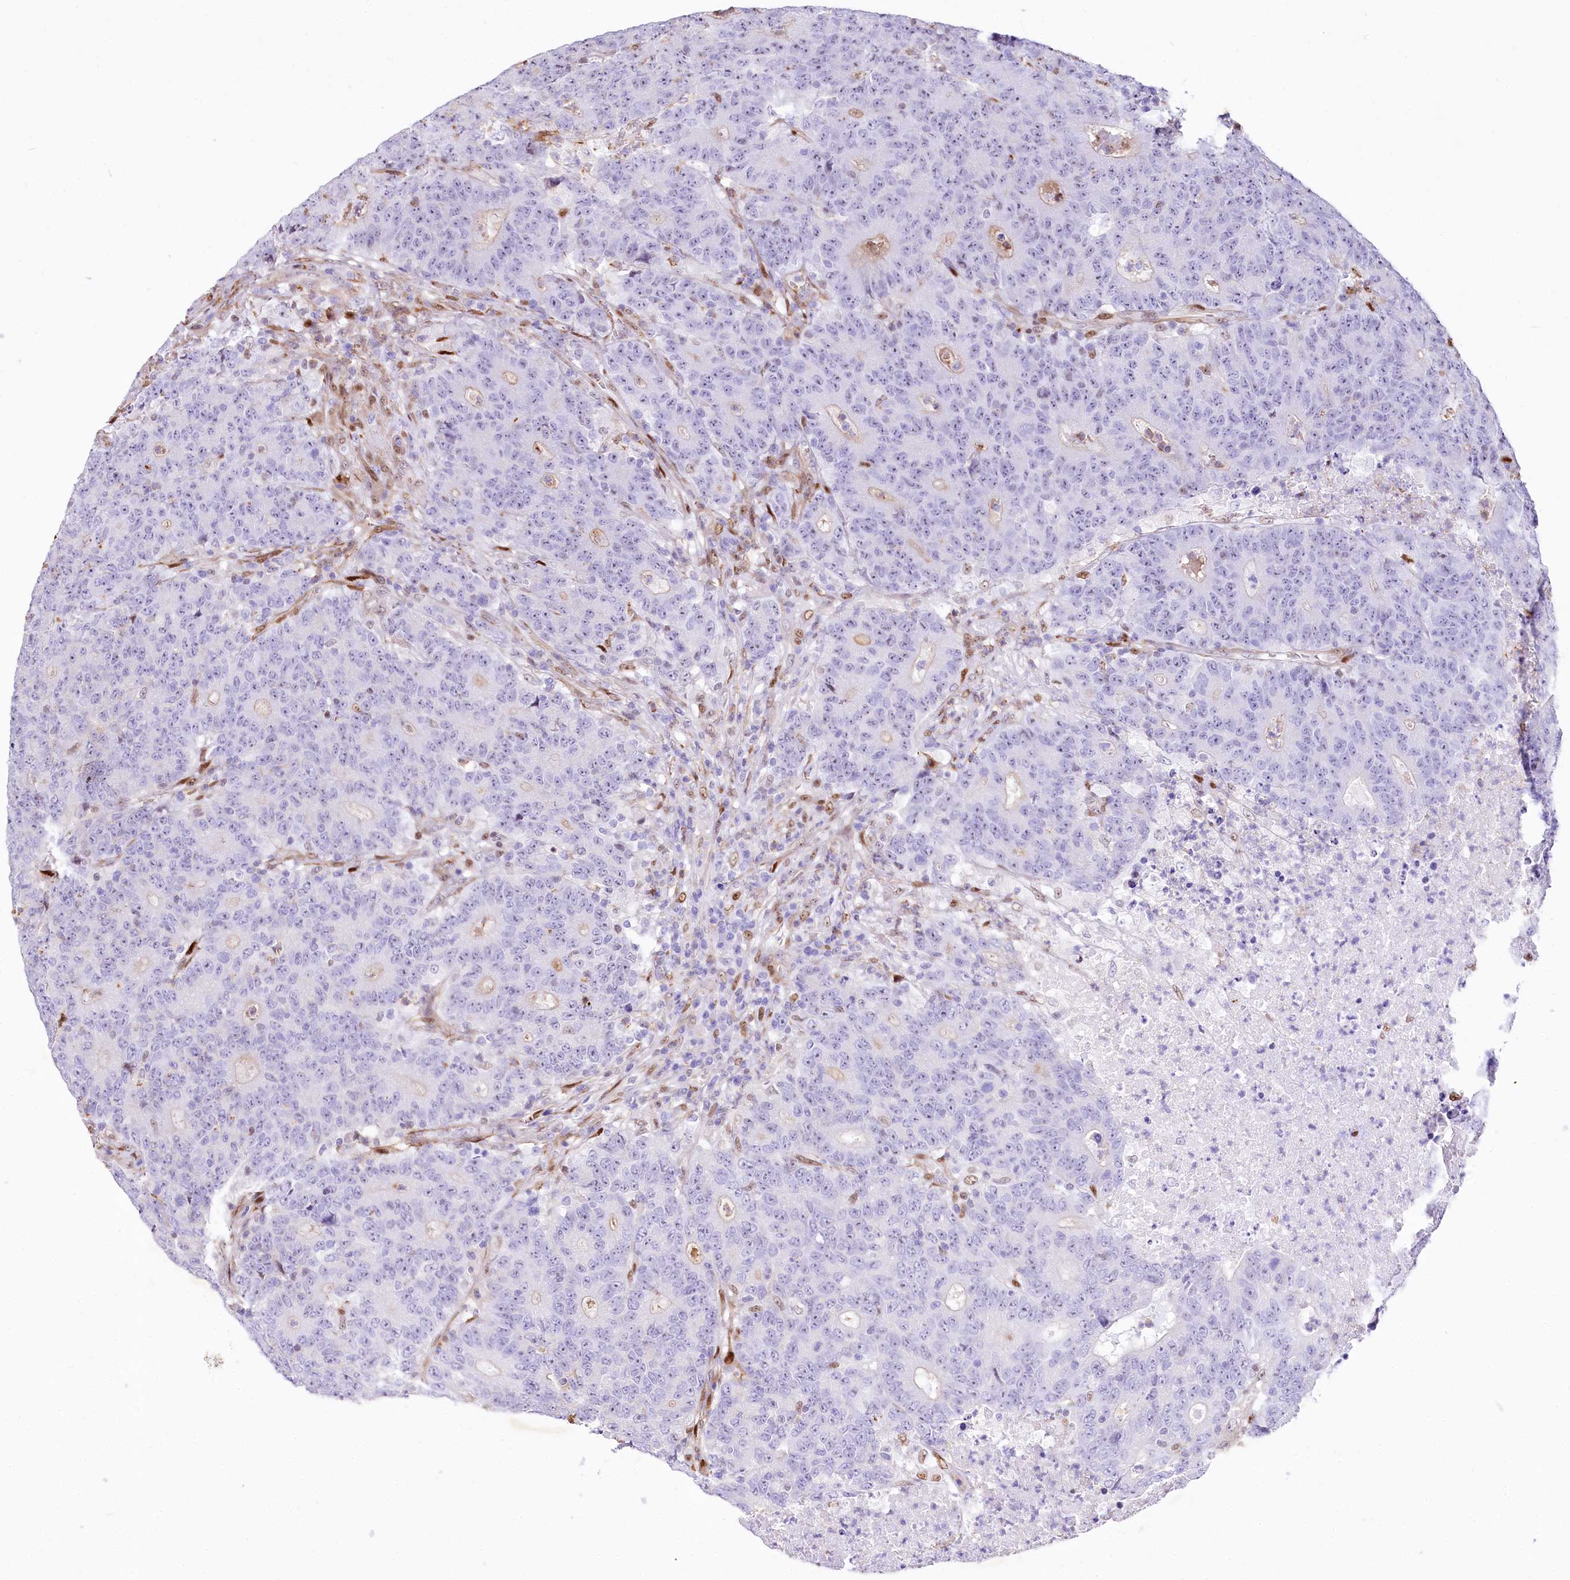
{"staining": {"intensity": "negative", "quantity": "none", "location": "none"}, "tissue": "colorectal cancer", "cell_type": "Tumor cells", "image_type": "cancer", "snomed": [{"axis": "morphology", "description": "Adenocarcinoma, NOS"}, {"axis": "topography", "description": "Colon"}], "caption": "Colorectal adenocarcinoma stained for a protein using immunohistochemistry displays no positivity tumor cells.", "gene": "PTMS", "patient": {"sex": "female", "age": 75}}